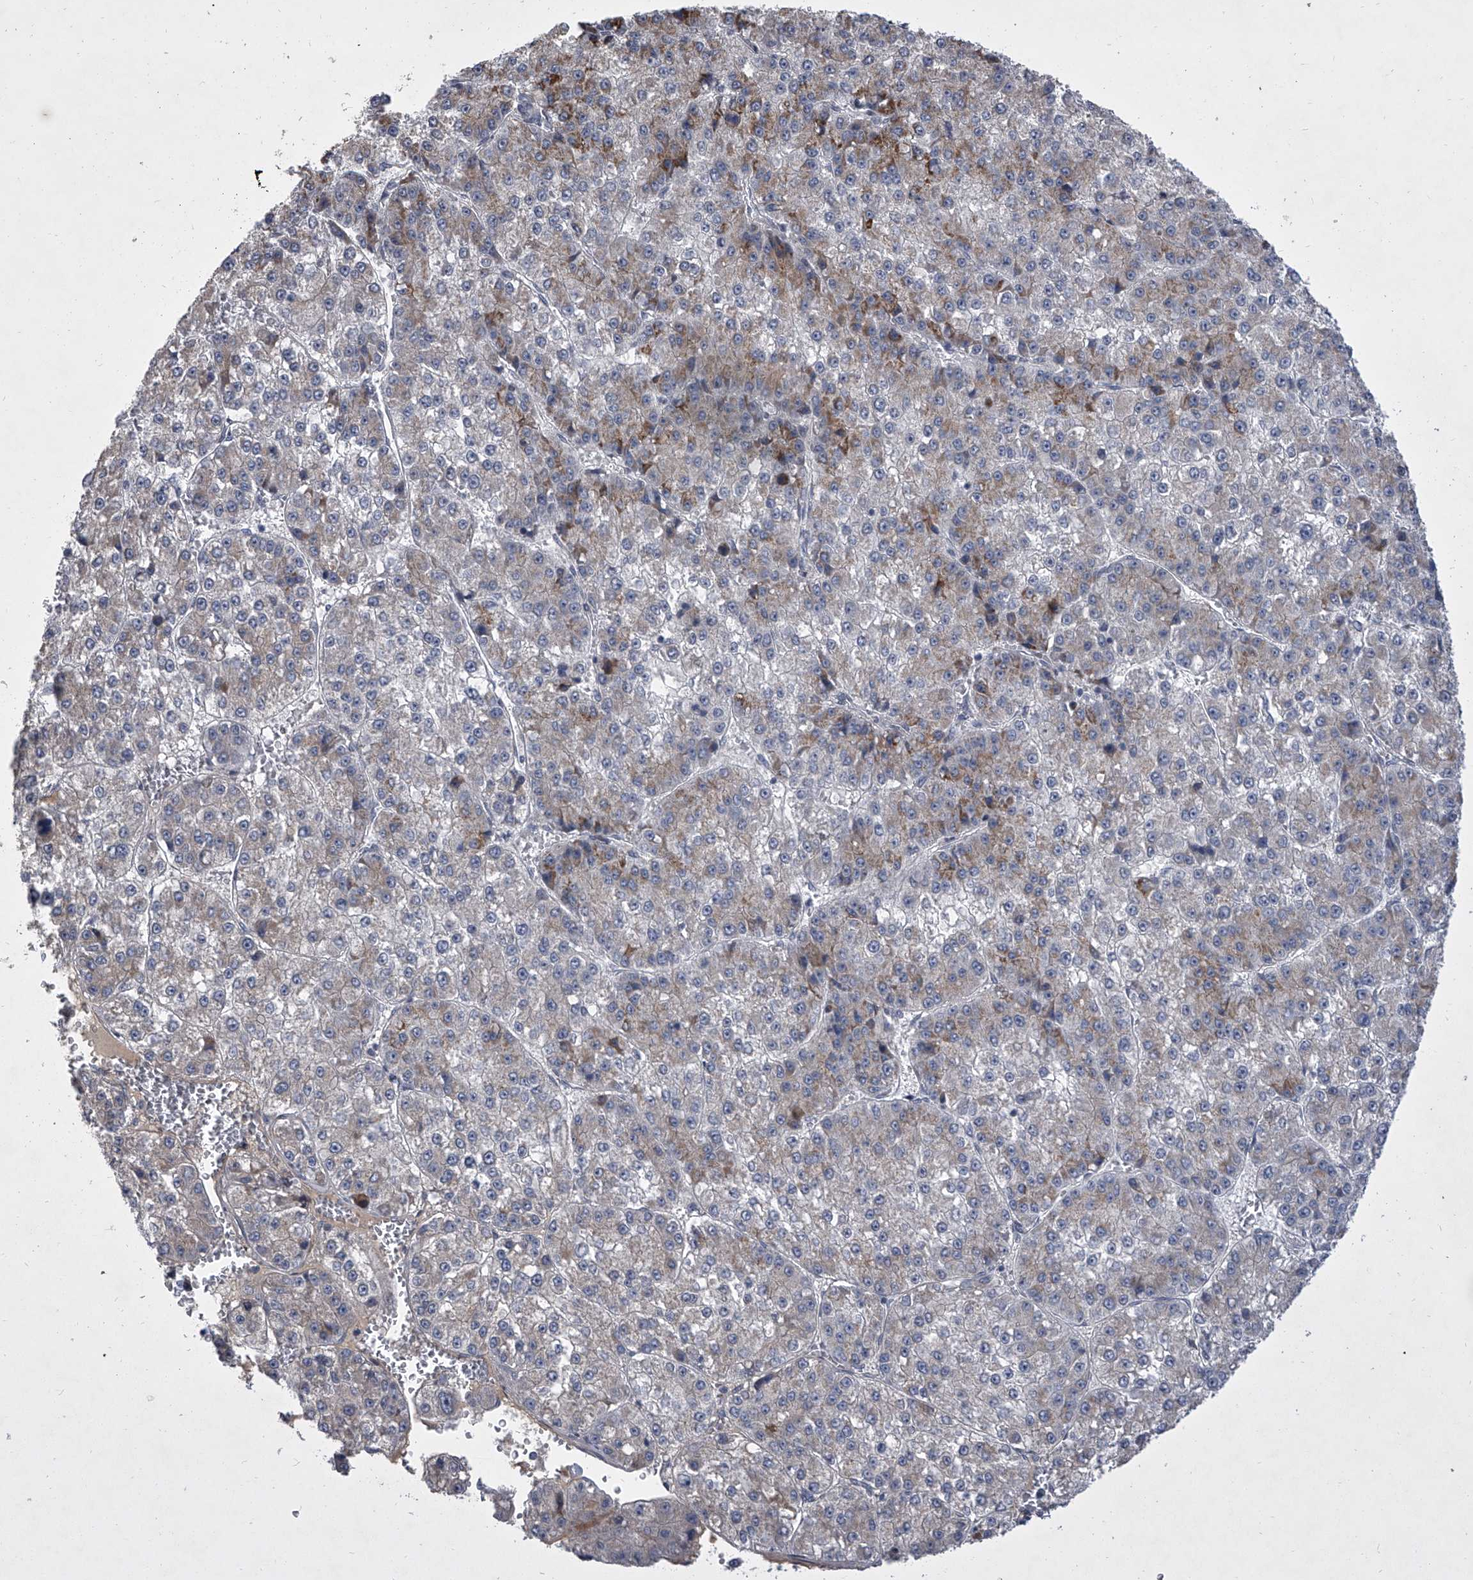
{"staining": {"intensity": "weak", "quantity": "25%-75%", "location": "cytoplasmic/membranous"}, "tissue": "liver cancer", "cell_type": "Tumor cells", "image_type": "cancer", "snomed": [{"axis": "morphology", "description": "Carcinoma, Hepatocellular, NOS"}, {"axis": "topography", "description": "Liver"}], "caption": "The micrograph exhibits staining of liver hepatocellular carcinoma, revealing weak cytoplasmic/membranous protein positivity (brown color) within tumor cells.", "gene": "HEATR6", "patient": {"sex": "female", "age": 73}}